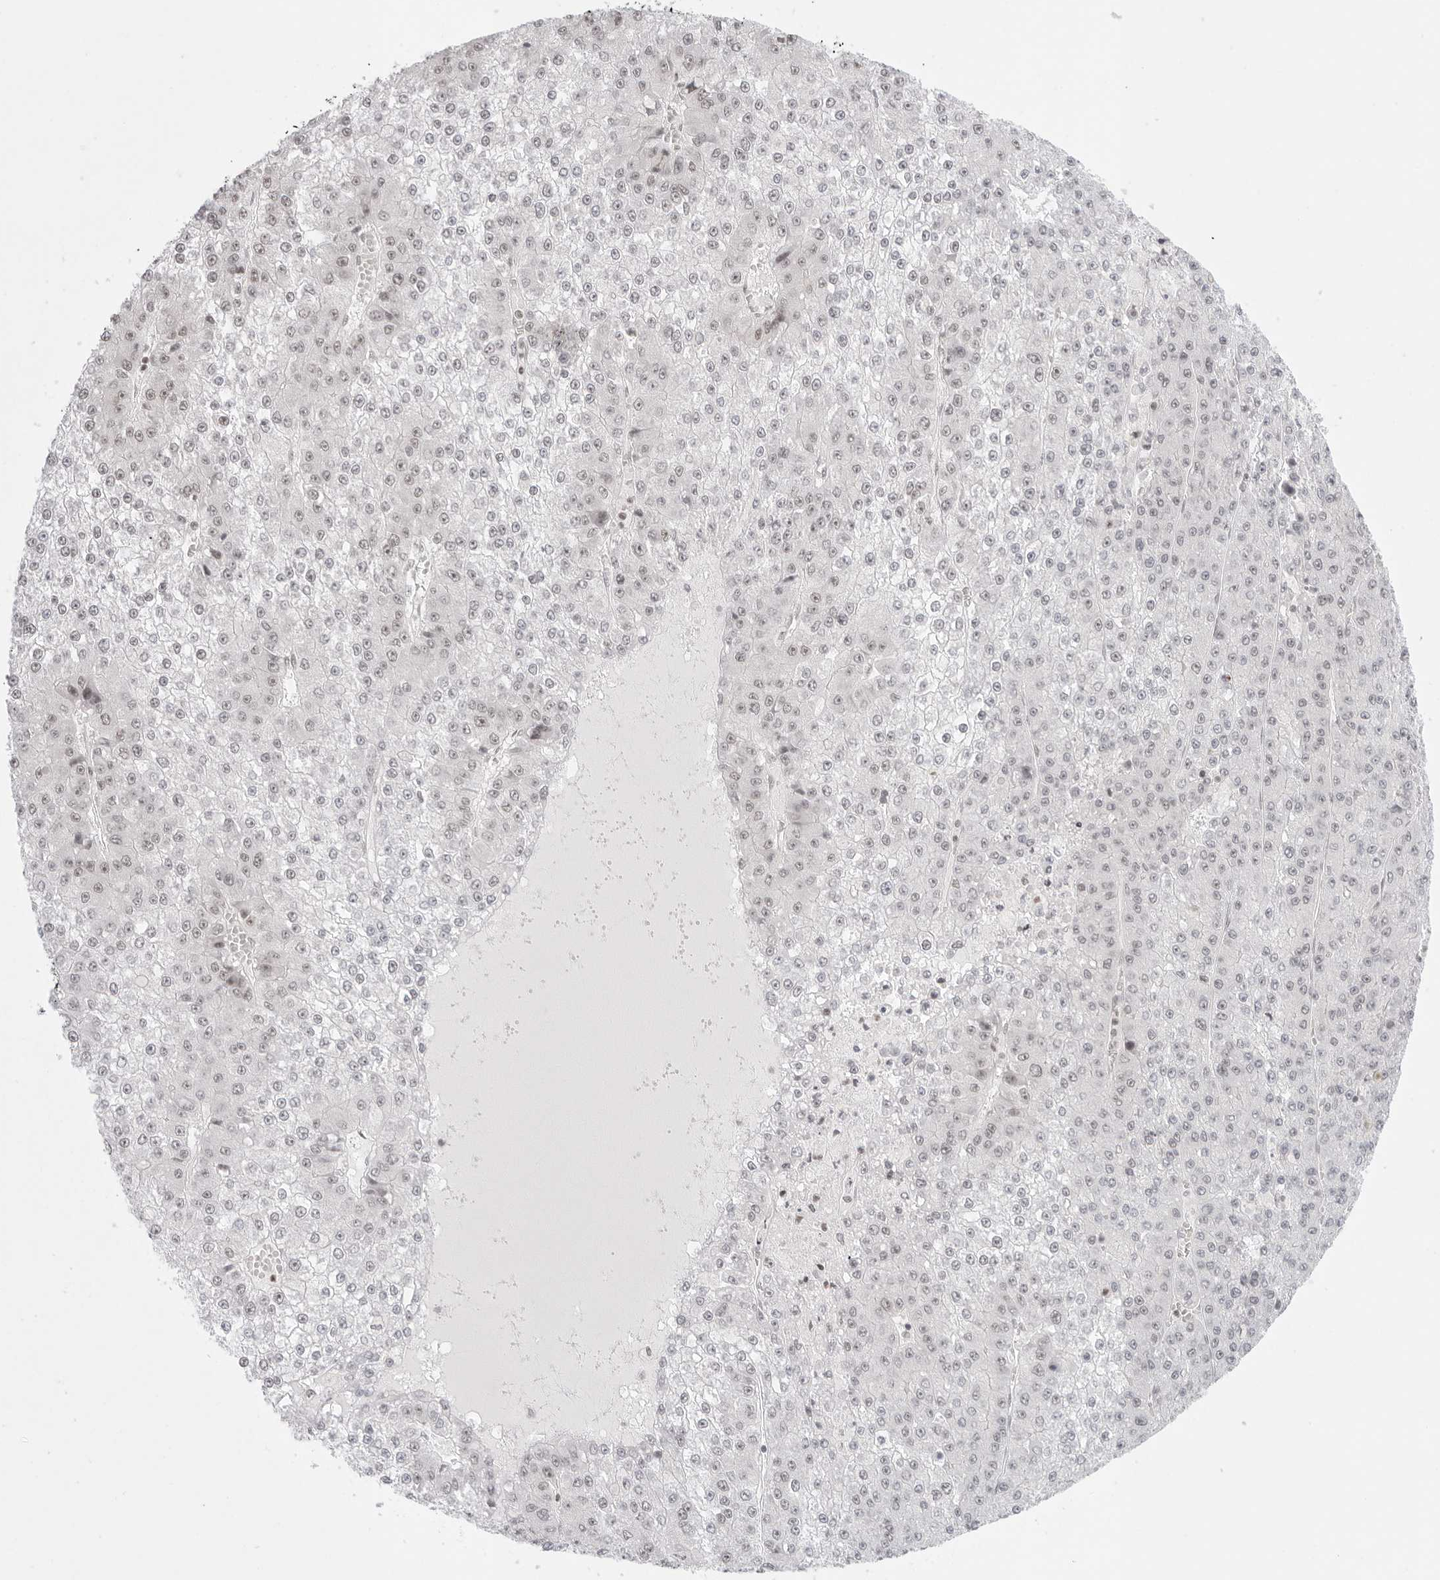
{"staining": {"intensity": "negative", "quantity": "none", "location": "none"}, "tissue": "liver cancer", "cell_type": "Tumor cells", "image_type": "cancer", "snomed": [{"axis": "morphology", "description": "Carcinoma, Hepatocellular, NOS"}, {"axis": "topography", "description": "Liver"}], "caption": "The immunohistochemistry histopathology image has no significant expression in tumor cells of hepatocellular carcinoma (liver) tissue.", "gene": "TCIM", "patient": {"sex": "female", "age": 73}}